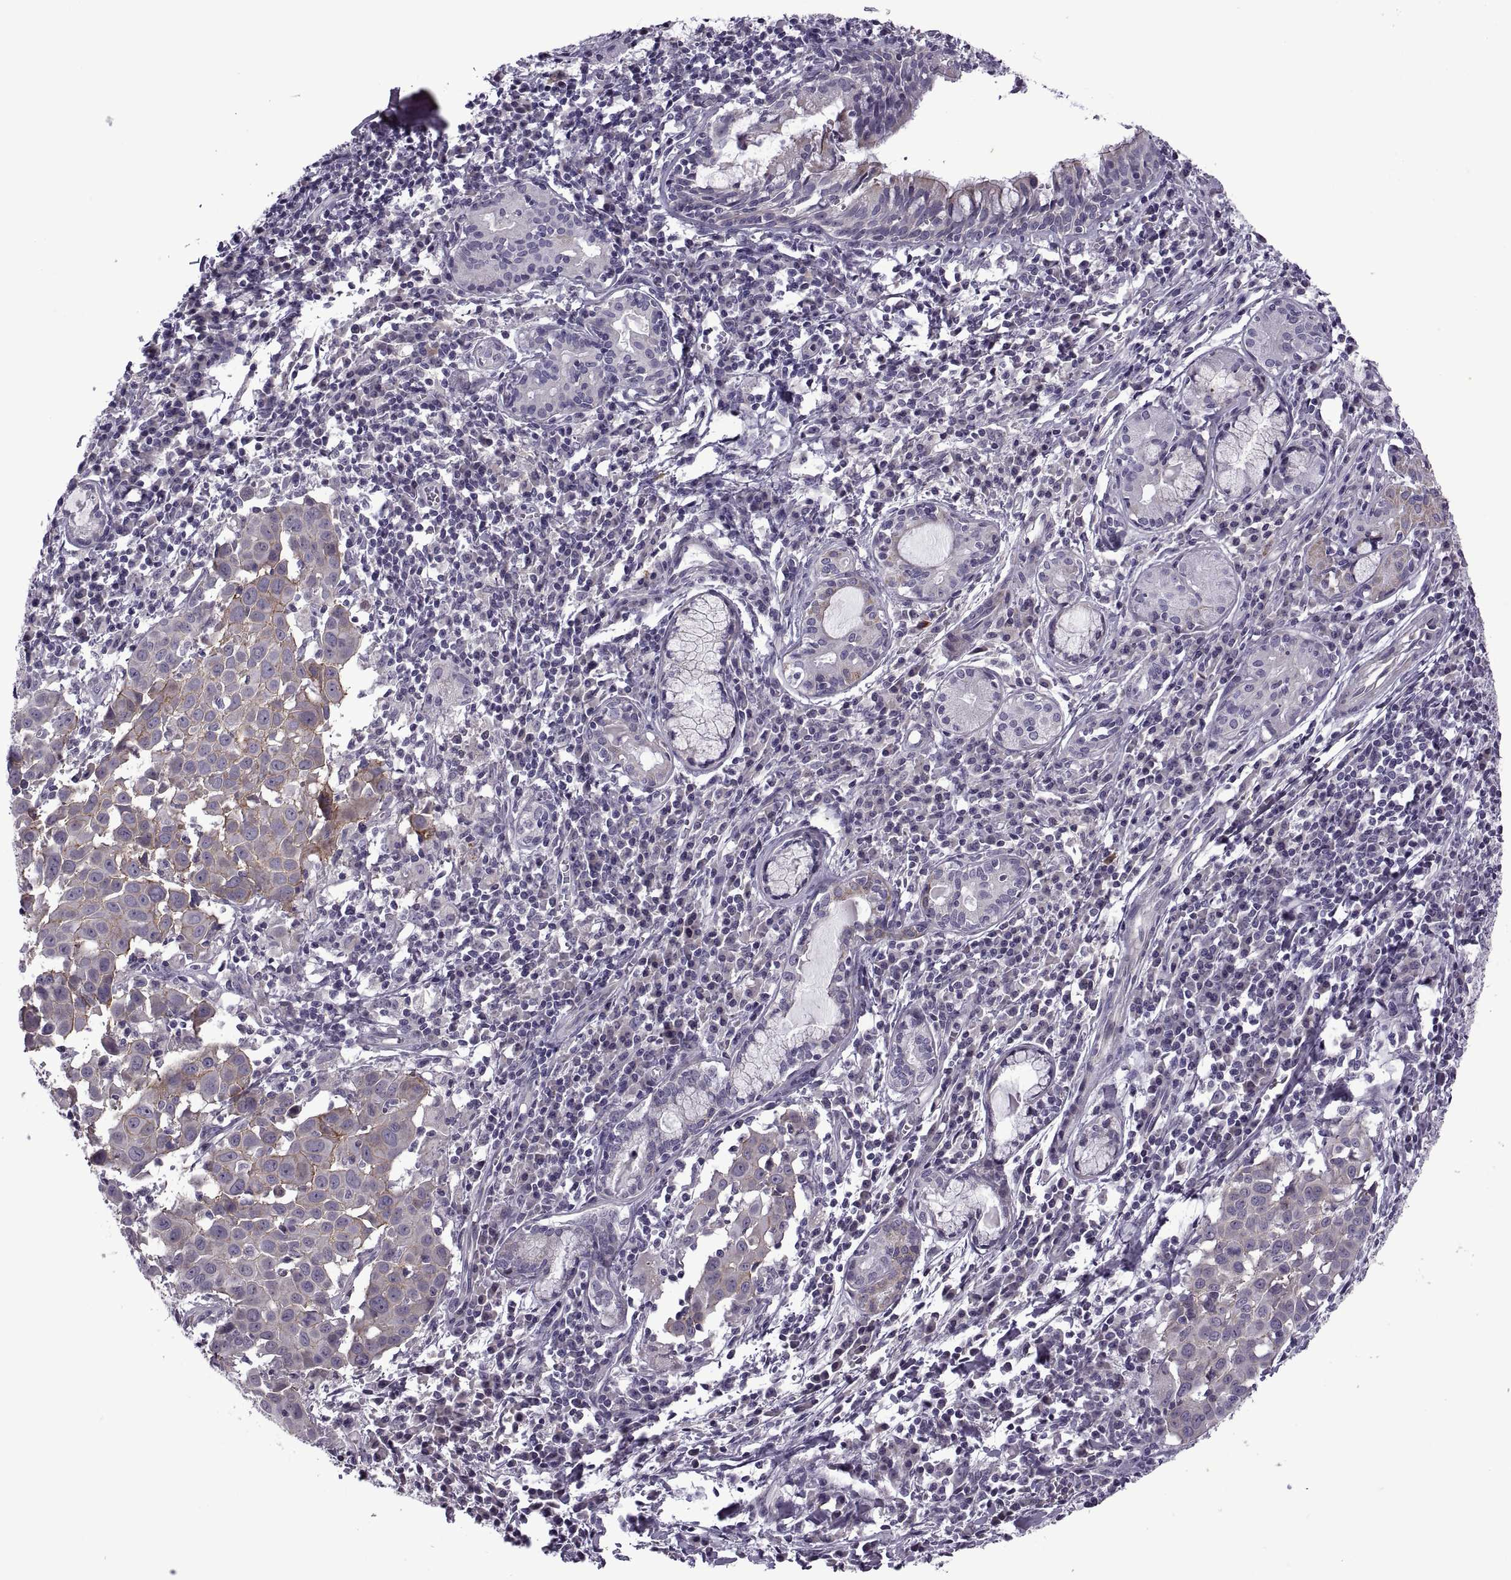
{"staining": {"intensity": "weak", "quantity": "<25%", "location": "cytoplasmic/membranous"}, "tissue": "lung cancer", "cell_type": "Tumor cells", "image_type": "cancer", "snomed": [{"axis": "morphology", "description": "Squamous cell carcinoma, NOS"}, {"axis": "topography", "description": "Lung"}], "caption": "Immunohistochemical staining of human lung cancer (squamous cell carcinoma) exhibits no significant expression in tumor cells.", "gene": "RIPK4", "patient": {"sex": "male", "age": 57}}